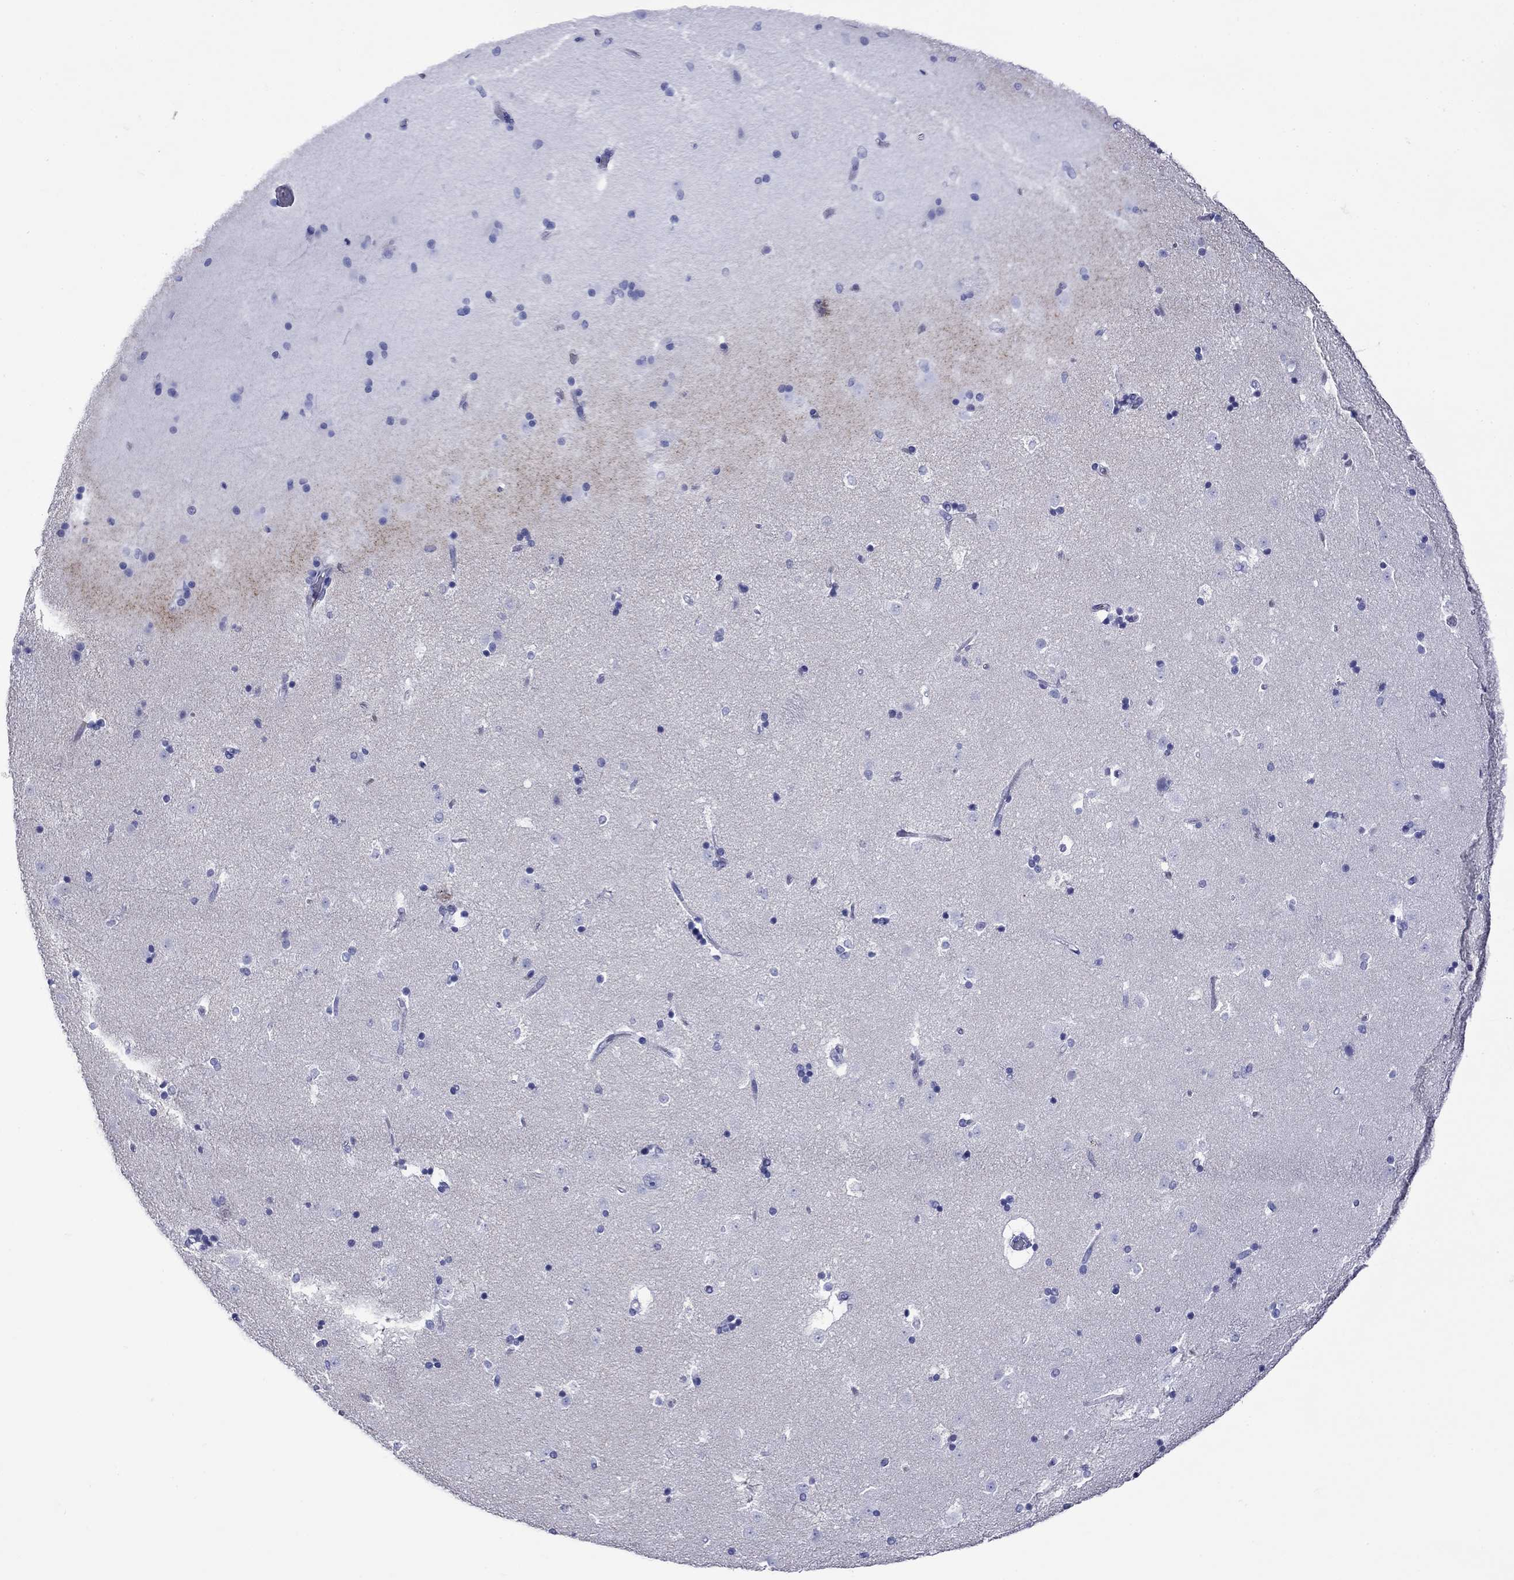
{"staining": {"intensity": "negative", "quantity": "none", "location": "none"}, "tissue": "caudate", "cell_type": "Glial cells", "image_type": "normal", "snomed": [{"axis": "morphology", "description": "Normal tissue, NOS"}, {"axis": "topography", "description": "Lateral ventricle wall"}], "caption": "Glial cells are negative for protein expression in benign human caudate. (DAB (3,3'-diaminobenzidine) IHC with hematoxylin counter stain).", "gene": "ROM1", "patient": {"sex": "male", "age": 51}}